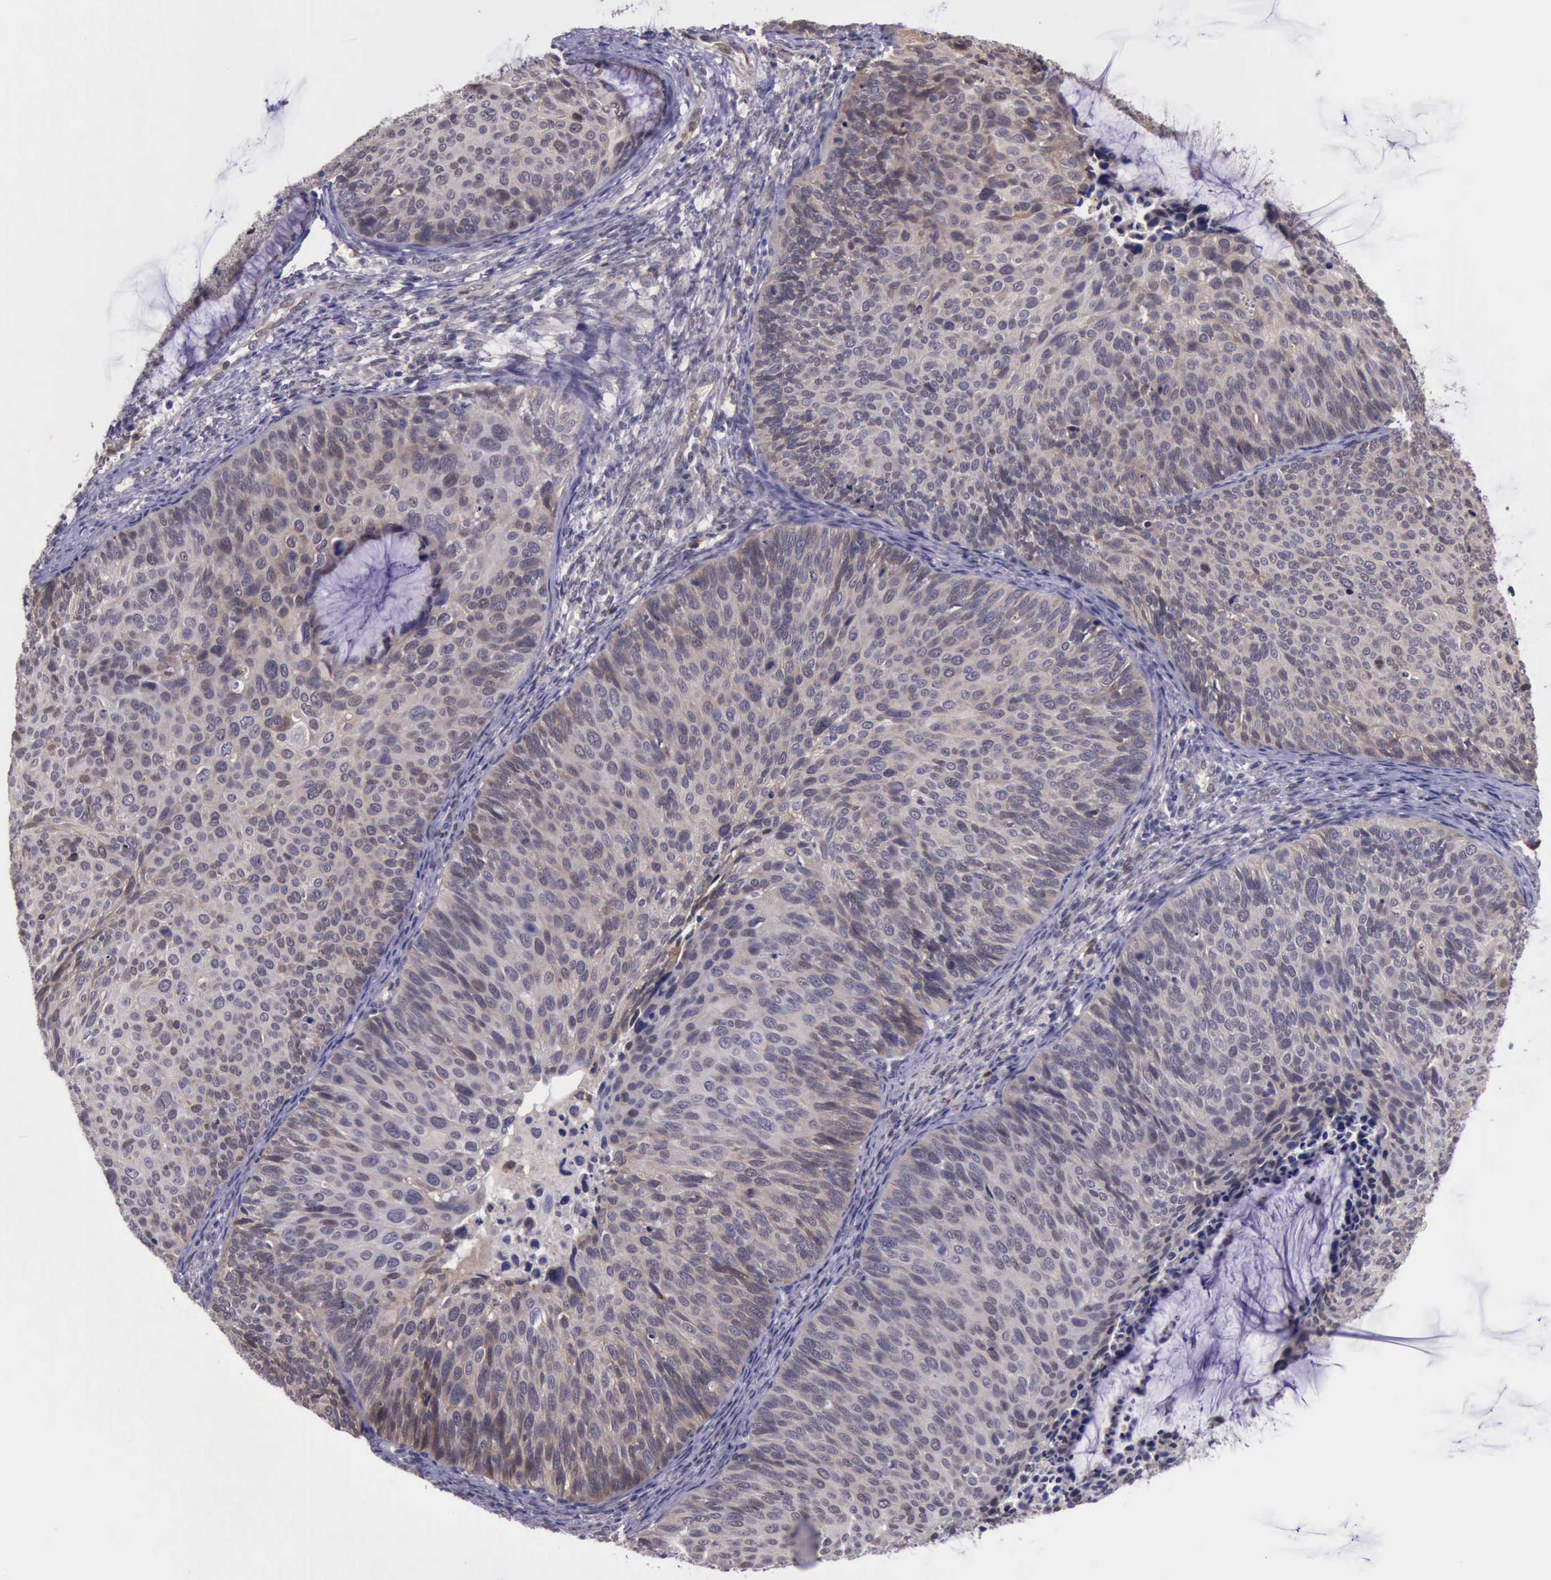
{"staining": {"intensity": "weak", "quantity": ">75%", "location": "cytoplasmic/membranous"}, "tissue": "cervical cancer", "cell_type": "Tumor cells", "image_type": "cancer", "snomed": [{"axis": "morphology", "description": "Squamous cell carcinoma, NOS"}, {"axis": "topography", "description": "Cervix"}], "caption": "This micrograph exhibits immunohistochemistry staining of human squamous cell carcinoma (cervical), with low weak cytoplasmic/membranous positivity in about >75% of tumor cells.", "gene": "PLEK2", "patient": {"sex": "female", "age": 36}}